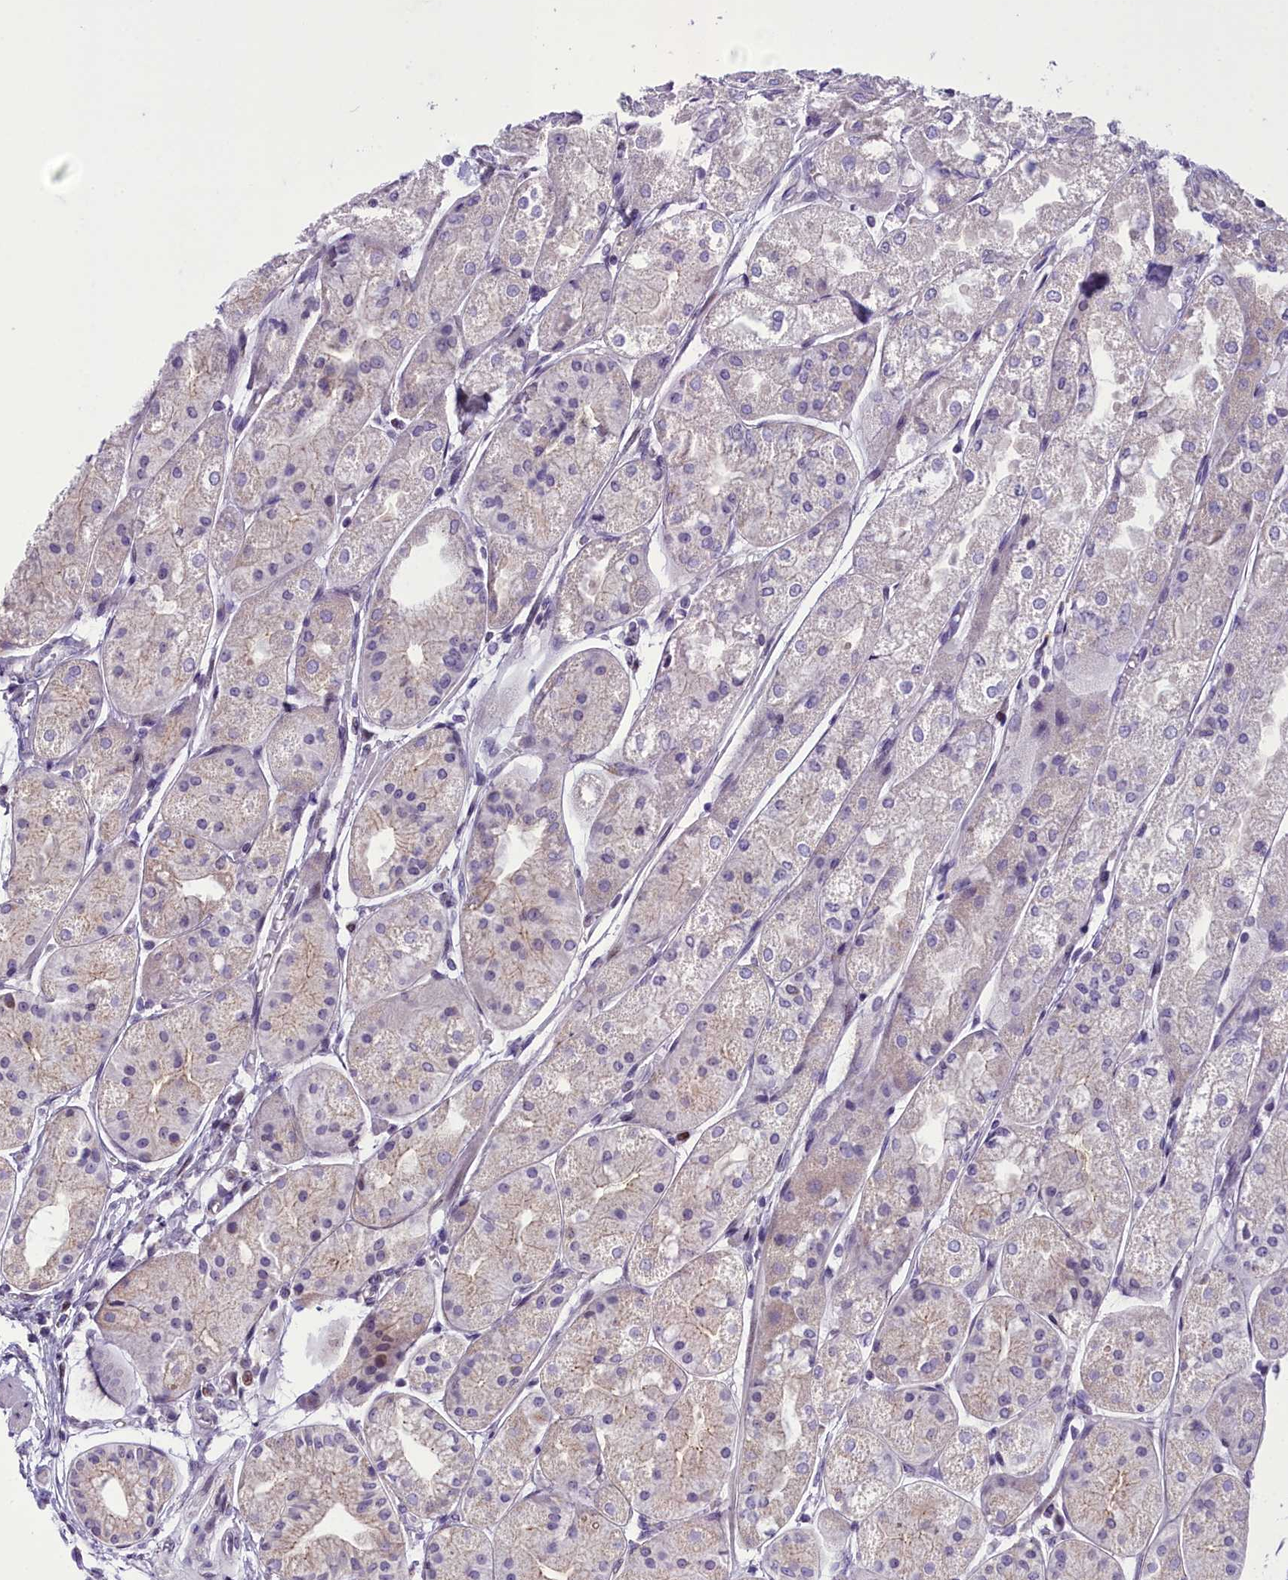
{"staining": {"intensity": "moderate", "quantity": "<25%", "location": "cytoplasmic/membranous"}, "tissue": "stomach", "cell_type": "Glandular cells", "image_type": "normal", "snomed": [{"axis": "morphology", "description": "Normal tissue, NOS"}, {"axis": "topography", "description": "Stomach, upper"}], "caption": "About <25% of glandular cells in unremarkable human stomach show moderate cytoplasmic/membranous protein expression as visualized by brown immunohistochemical staining.", "gene": "B9D2", "patient": {"sex": "male", "age": 72}}